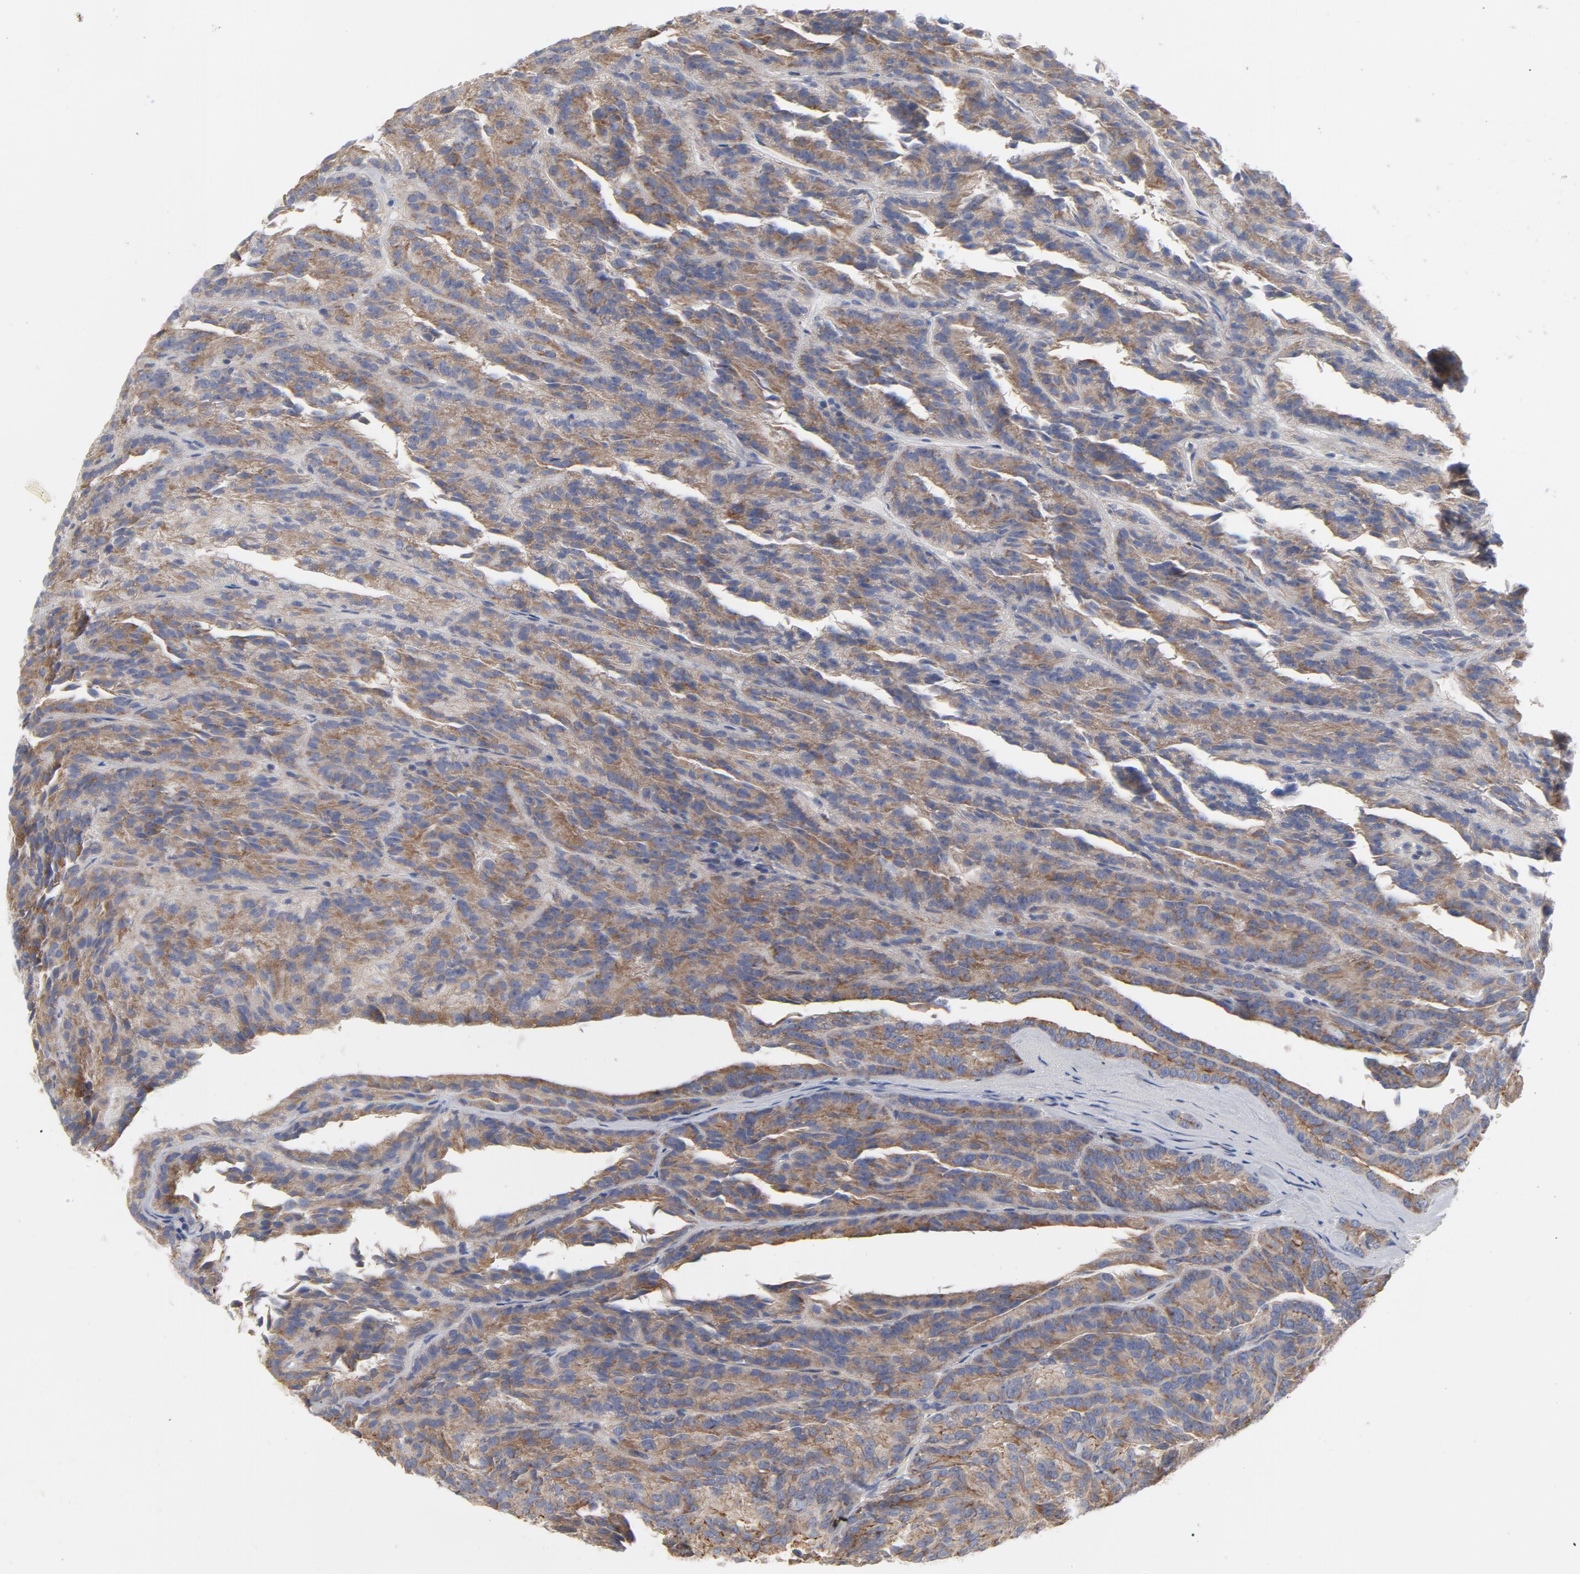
{"staining": {"intensity": "moderate", "quantity": ">75%", "location": "cytoplasmic/membranous"}, "tissue": "renal cancer", "cell_type": "Tumor cells", "image_type": "cancer", "snomed": [{"axis": "morphology", "description": "Adenocarcinoma, NOS"}, {"axis": "topography", "description": "Kidney"}], "caption": "Brown immunohistochemical staining in adenocarcinoma (renal) shows moderate cytoplasmic/membranous staining in approximately >75% of tumor cells.", "gene": "OXA1L", "patient": {"sex": "male", "age": 46}}